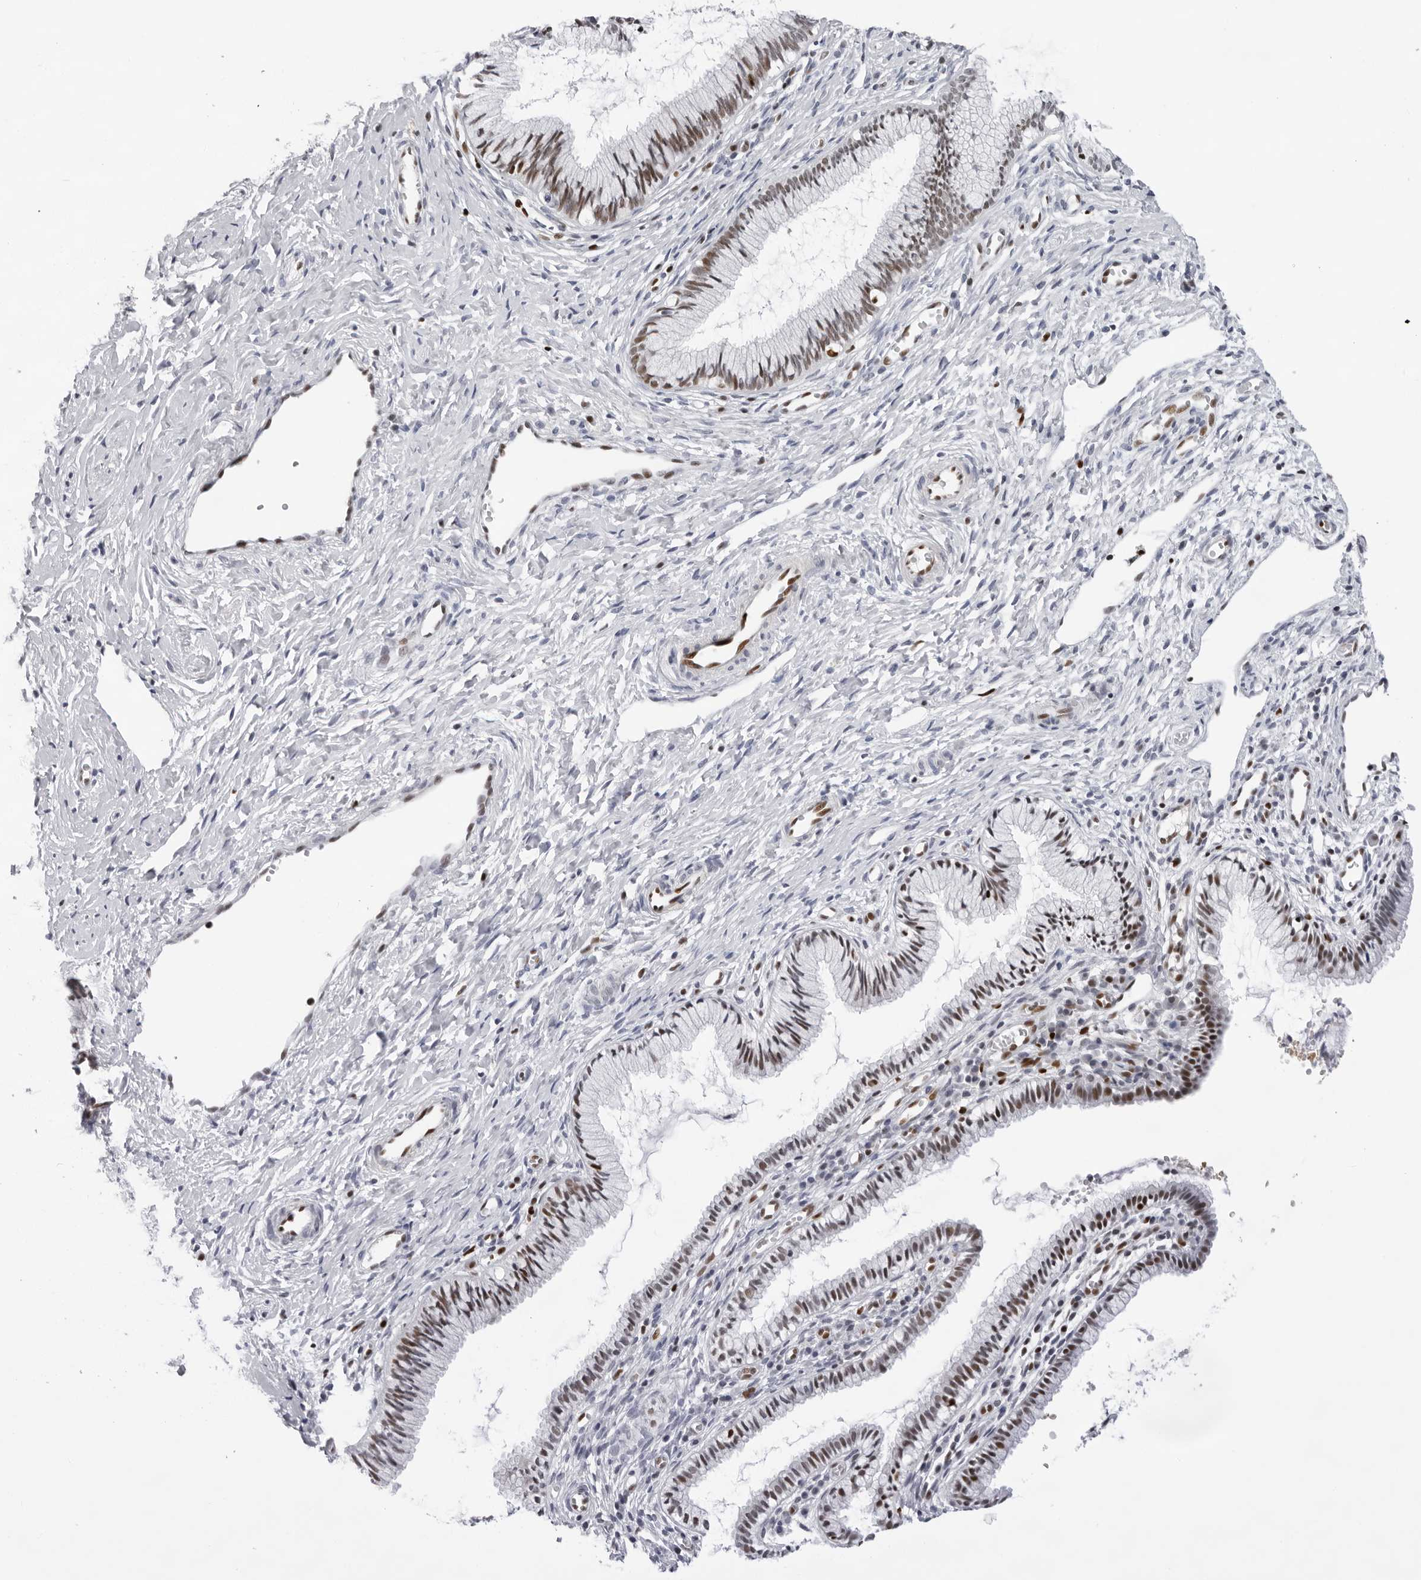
{"staining": {"intensity": "weak", "quantity": ">75%", "location": "nuclear"}, "tissue": "cervix", "cell_type": "Glandular cells", "image_type": "normal", "snomed": [{"axis": "morphology", "description": "Normal tissue, NOS"}, {"axis": "topography", "description": "Cervix"}], "caption": "Protein expression analysis of normal cervix demonstrates weak nuclear expression in about >75% of glandular cells. (DAB IHC, brown staining for protein, blue staining for nuclei).", "gene": "OGG1", "patient": {"sex": "female", "age": 27}}